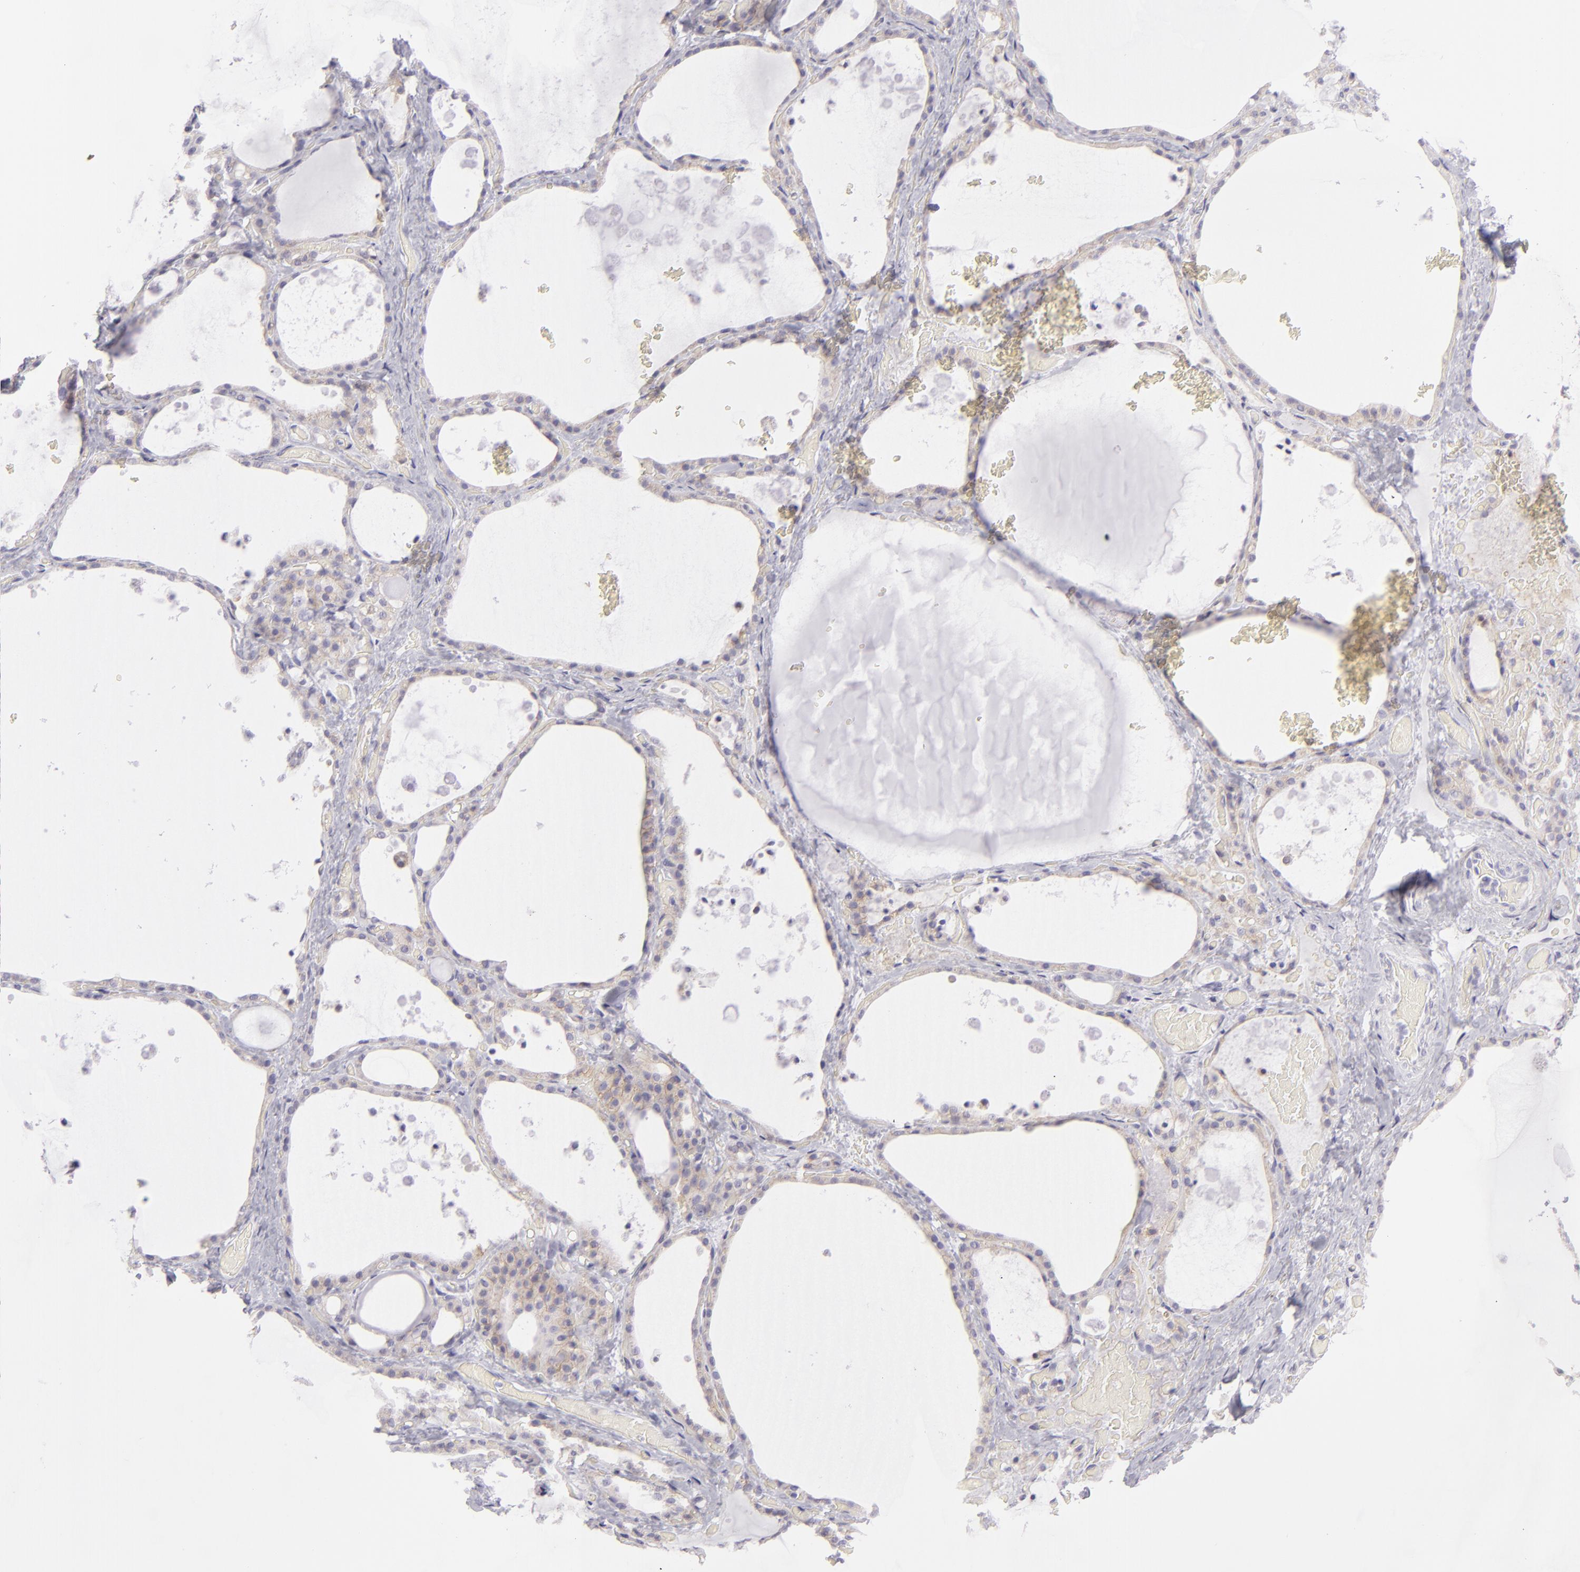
{"staining": {"intensity": "weak", "quantity": "25%-75%", "location": "cytoplasmic/membranous"}, "tissue": "thyroid gland", "cell_type": "Glandular cells", "image_type": "normal", "snomed": [{"axis": "morphology", "description": "Normal tissue, NOS"}, {"axis": "topography", "description": "Thyroid gland"}], "caption": "Immunohistochemical staining of benign human thyroid gland shows weak cytoplasmic/membranous protein staining in approximately 25%-75% of glandular cells.", "gene": "DLG4", "patient": {"sex": "male", "age": 61}}